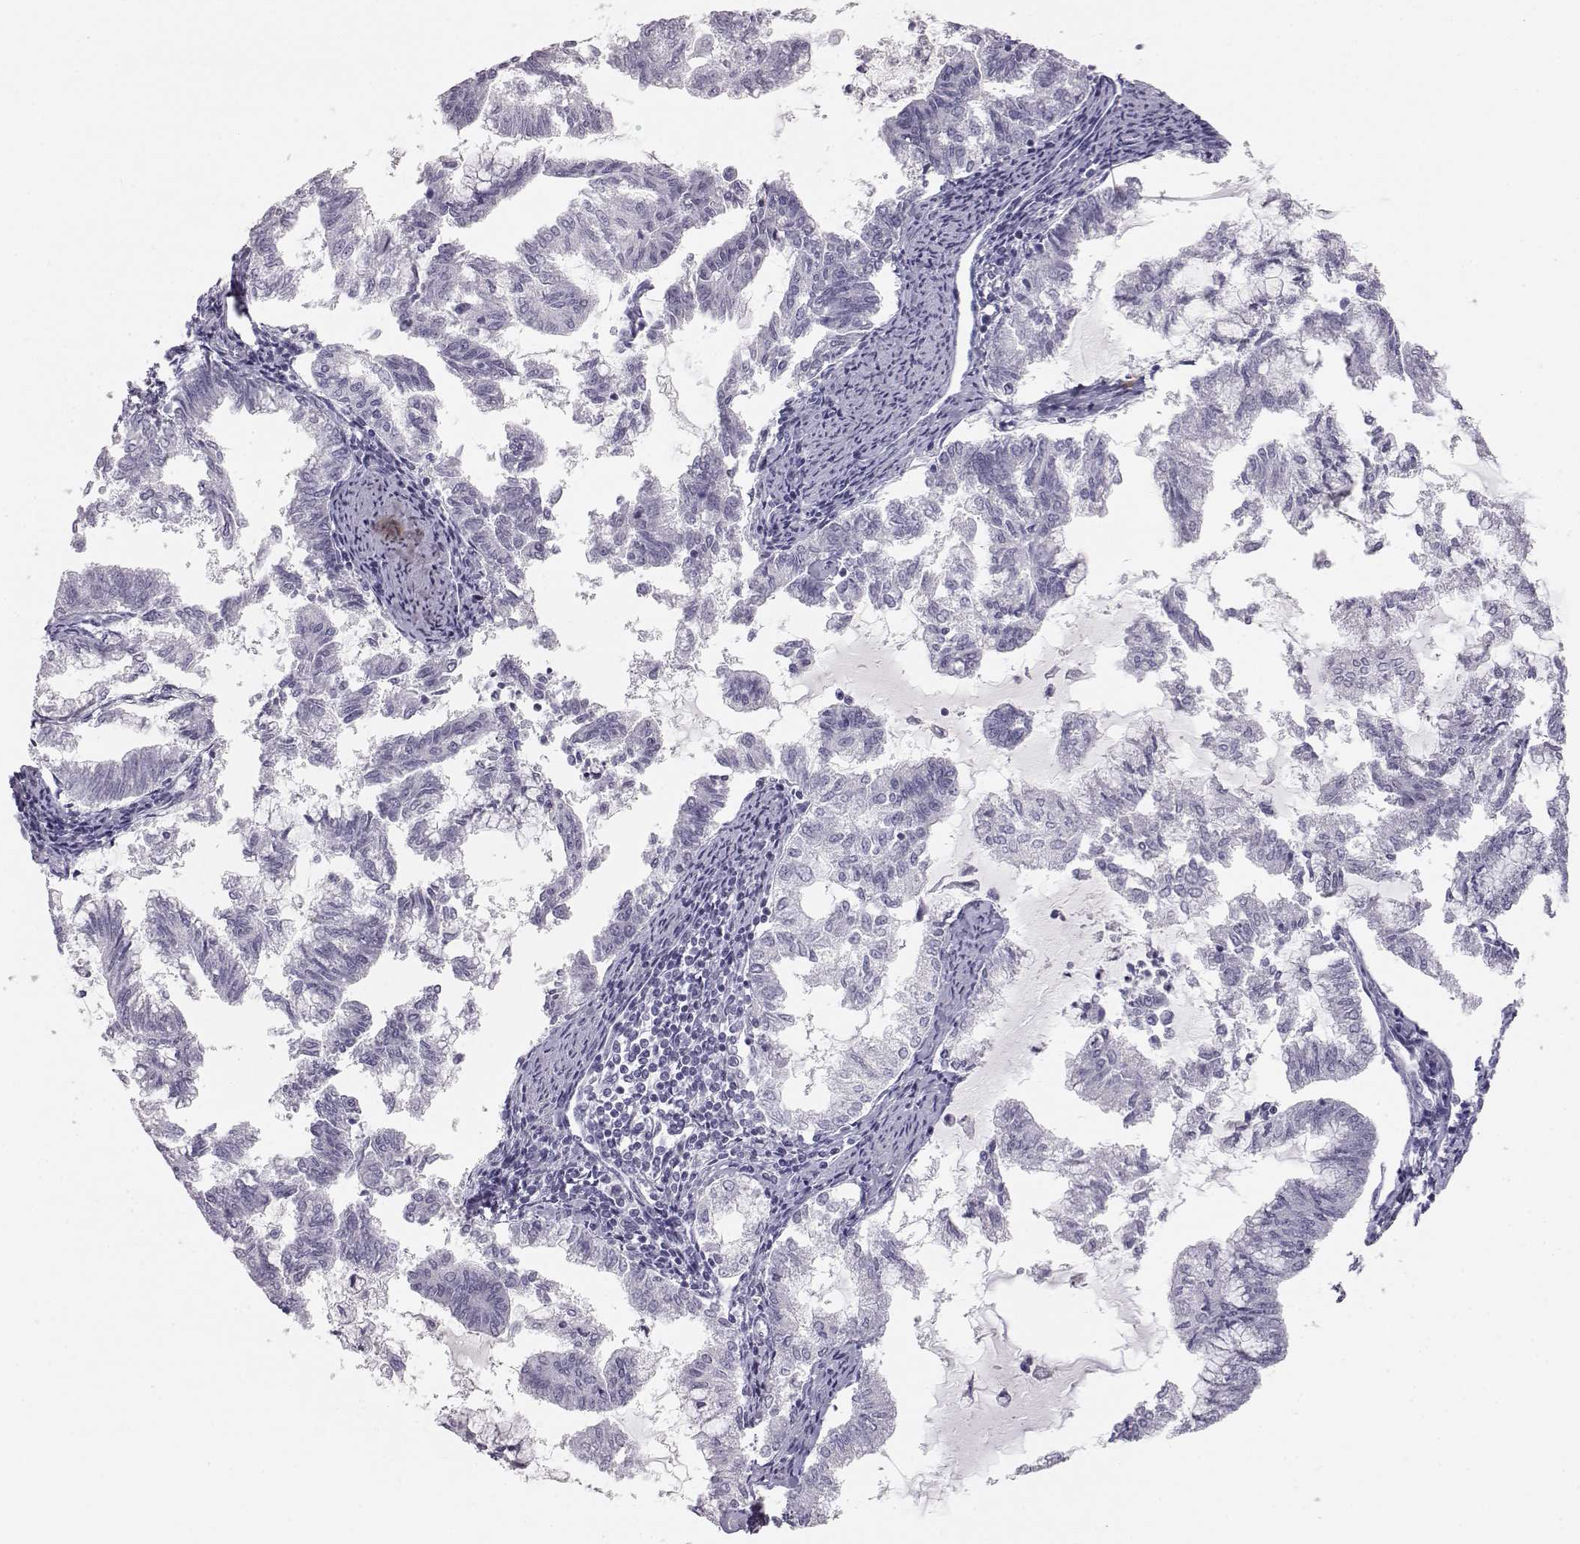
{"staining": {"intensity": "negative", "quantity": "none", "location": "none"}, "tissue": "endometrial cancer", "cell_type": "Tumor cells", "image_type": "cancer", "snomed": [{"axis": "morphology", "description": "Adenocarcinoma, NOS"}, {"axis": "topography", "description": "Endometrium"}], "caption": "Tumor cells are negative for brown protein staining in endometrial adenocarcinoma.", "gene": "KRTAP16-1", "patient": {"sex": "female", "age": 79}}